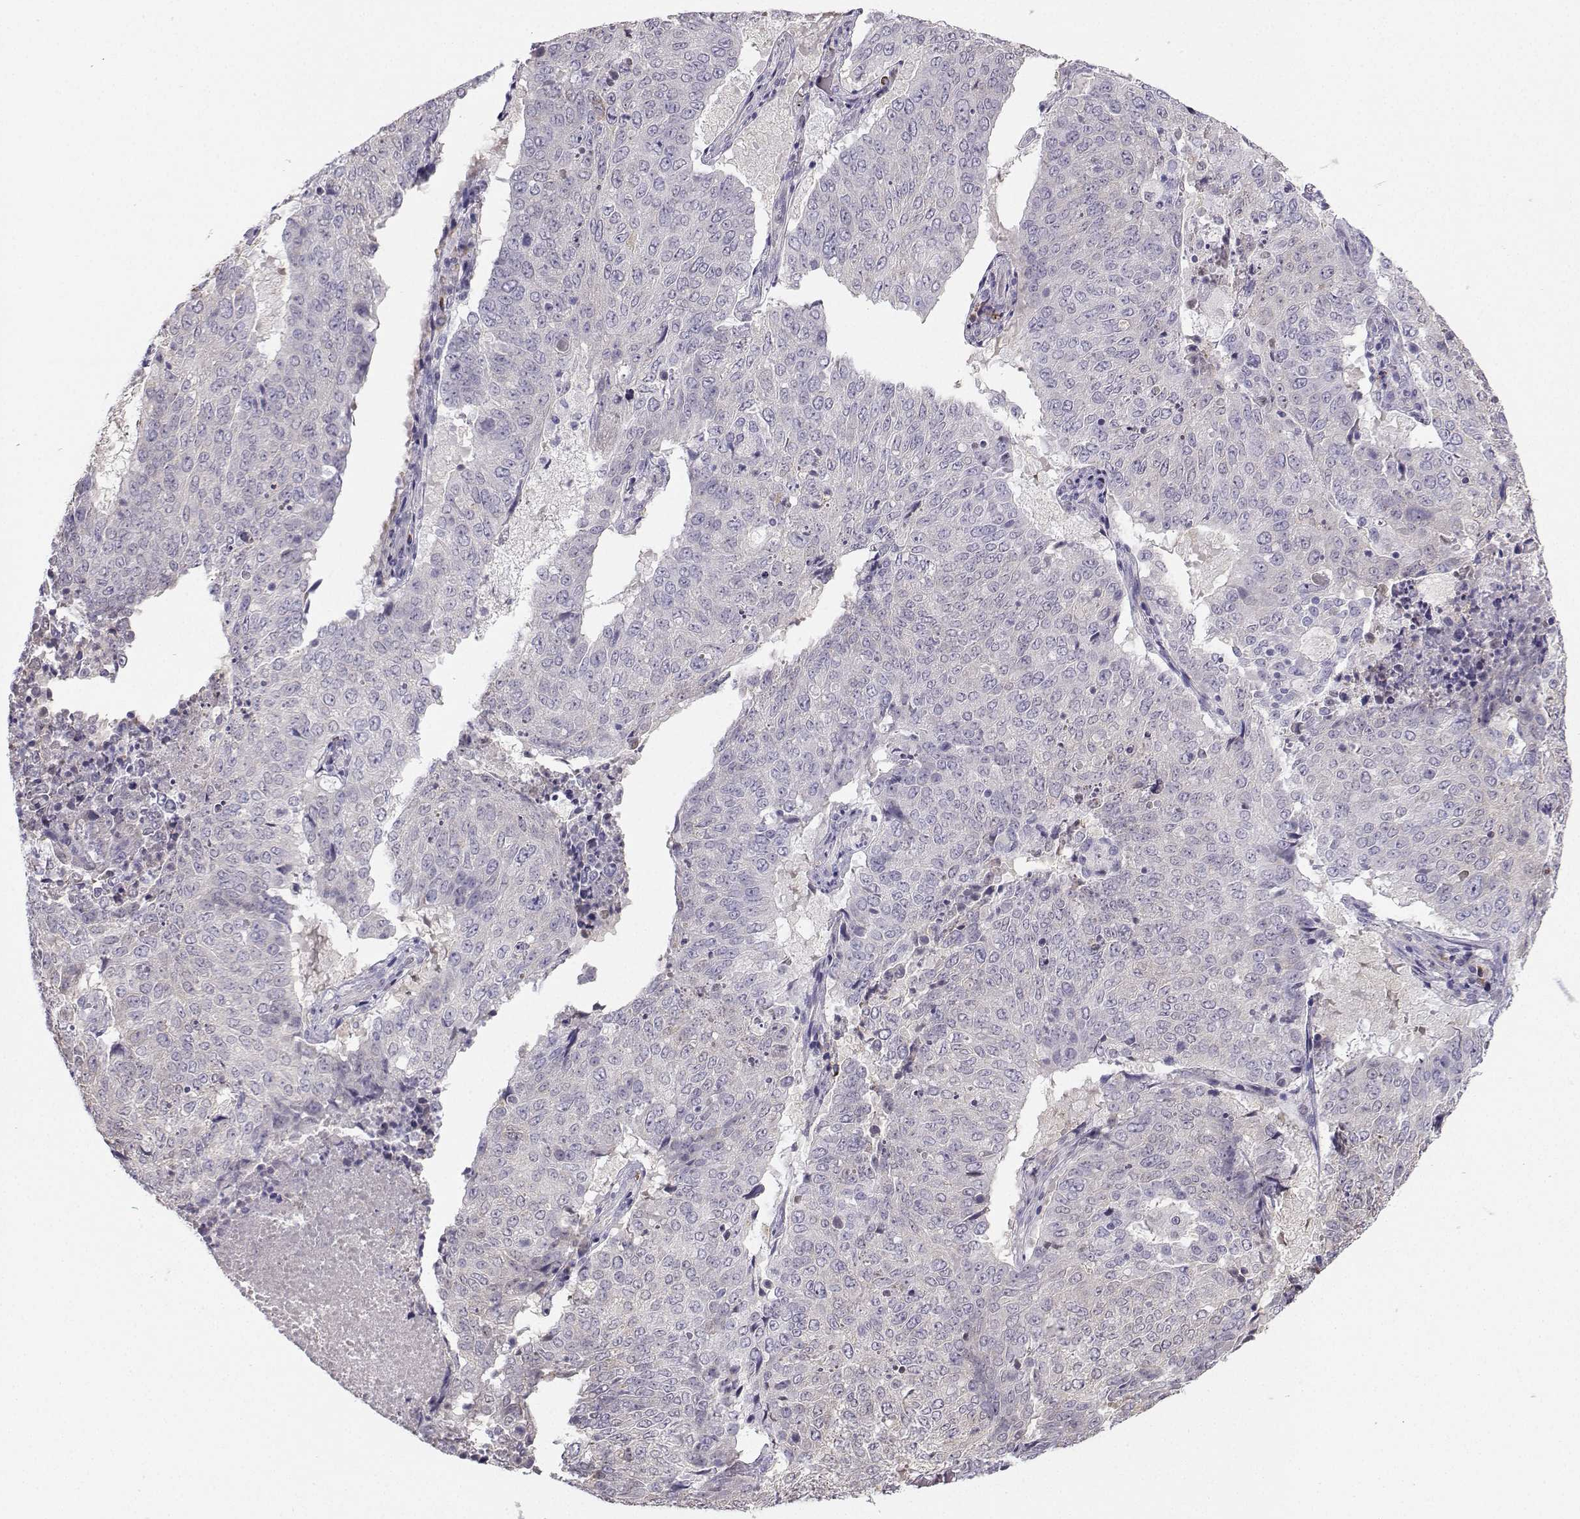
{"staining": {"intensity": "negative", "quantity": "none", "location": "none"}, "tissue": "lung cancer", "cell_type": "Tumor cells", "image_type": "cancer", "snomed": [{"axis": "morphology", "description": "Normal tissue, NOS"}, {"axis": "morphology", "description": "Squamous cell carcinoma, NOS"}, {"axis": "topography", "description": "Bronchus"}, {"axis": "topography", "description": "Lung"}], "caption": "IHC image of neoplastic tissue: human lung cancer (squamous cell carcinoma) stained with DAB (3,3'-diaminobenzidine) displays no significant protein expression in tumor cells. Brightfield microscopy of immunohistochemistry (IHC) stained with DAB (brown) and hematoxylin (blue), captured at high magnification.", "gene": "DCLK3", "patient": {"sex": "male", "age": 64}}